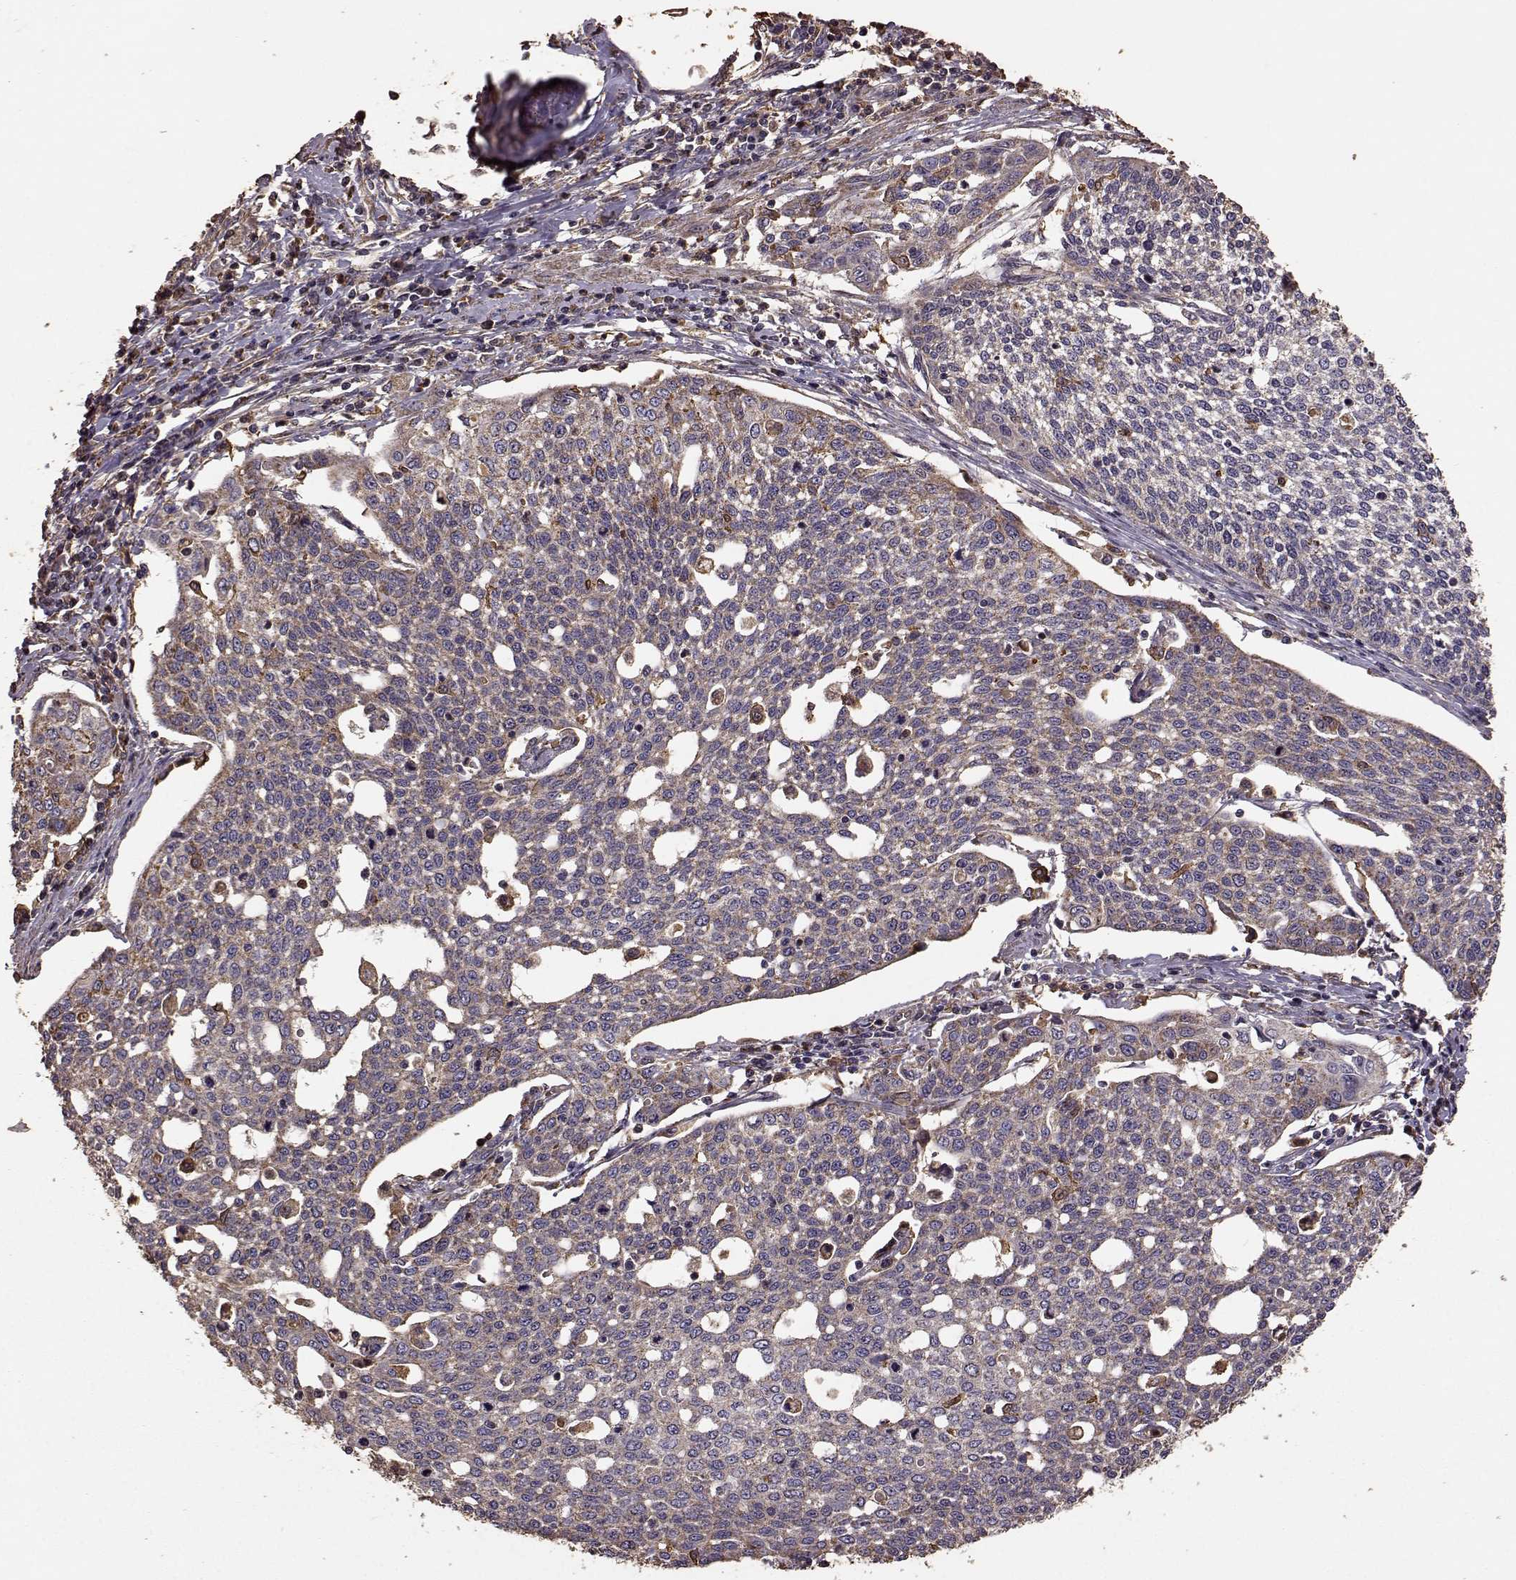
{"staining": {"intensity": "weak", "quantity": ">75%", "location": "cytoplasmic/membranous"}, "tissue": "cervical cancer", "cell_type": "Tumor cells", "image_type": "cancer", "snomed": [{"axis": "morphology", "description": "Squamous cell carcinoma, NOS"}, {"axis": "topography", "description": "Cervix"}], "caption": "High-magnification brightfield microscopy of cervical squamous cell carcinoma stained with DAB (3,3'-diaminobenzidine) (brown) and counterstained with hematoxylin (blue). tumor cells exhibit weak cytoplasmic/membranous positivity is seen in about>75% of cells. (brown staining indicates protein expression, while blue staining denotes nuclei).", "gene": "PTGES2", "patient": {"sex": "female", "age": 34}}